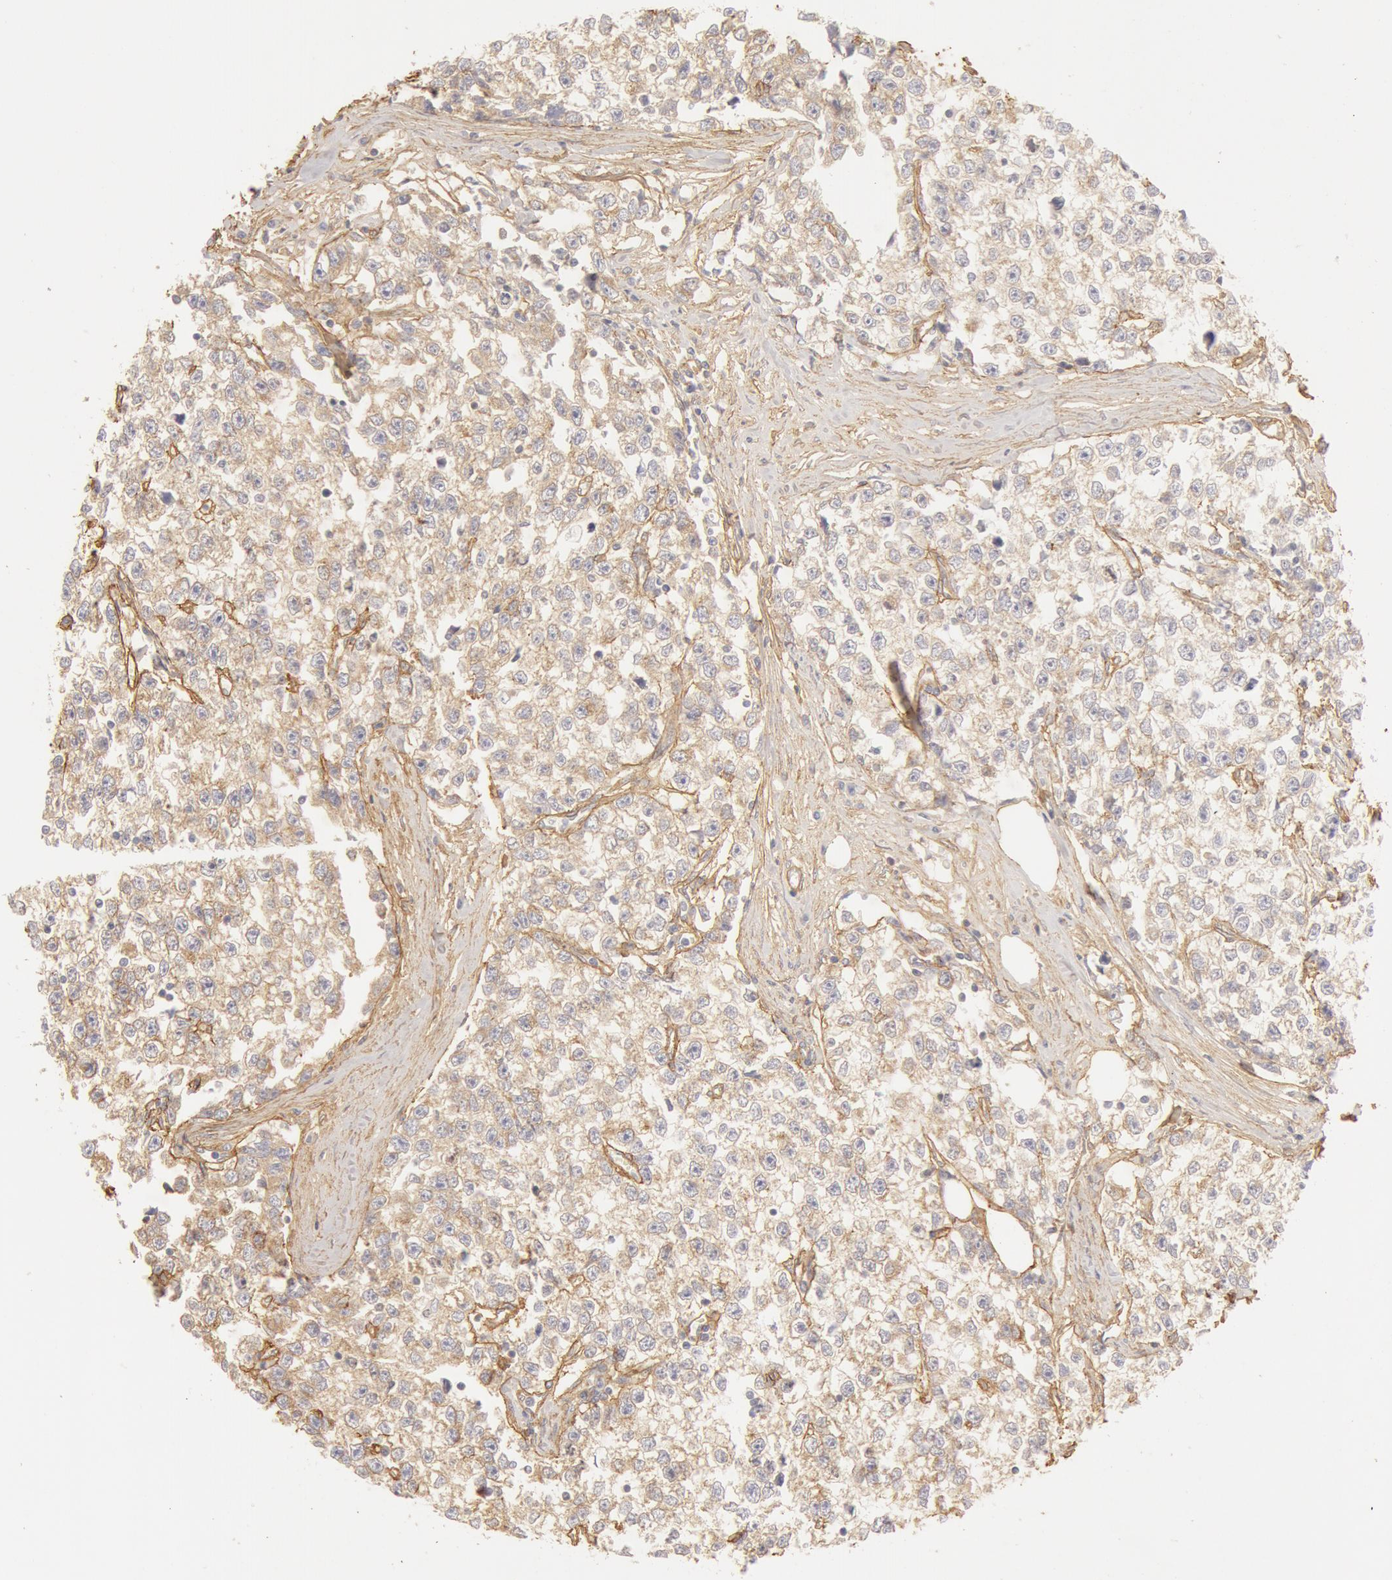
{"staining": {"intensity": "weak", "quantity": ">75%", "location": "cytoplasmic/membranous"}, "tissue": "testis cancer", "cell_type": "Tumor cells", "image_type": "cancer", "snomed": [{"axis": "morphology", "description": "Seminoma, NOS"}, {"axis": "morphology", "description": "Carcinoma, Embryonal, NOS"}, {"axis": "topography", "description": "Testis"}], "caption": "Immunohistochemical staining of human seminoma (testis) exhibits low levels of weak cytoplasmic/membranous protein staining in about >75% of tumor cells.", "gene": "COL4A1", "patient": {"sex": "male", "age": 30}}